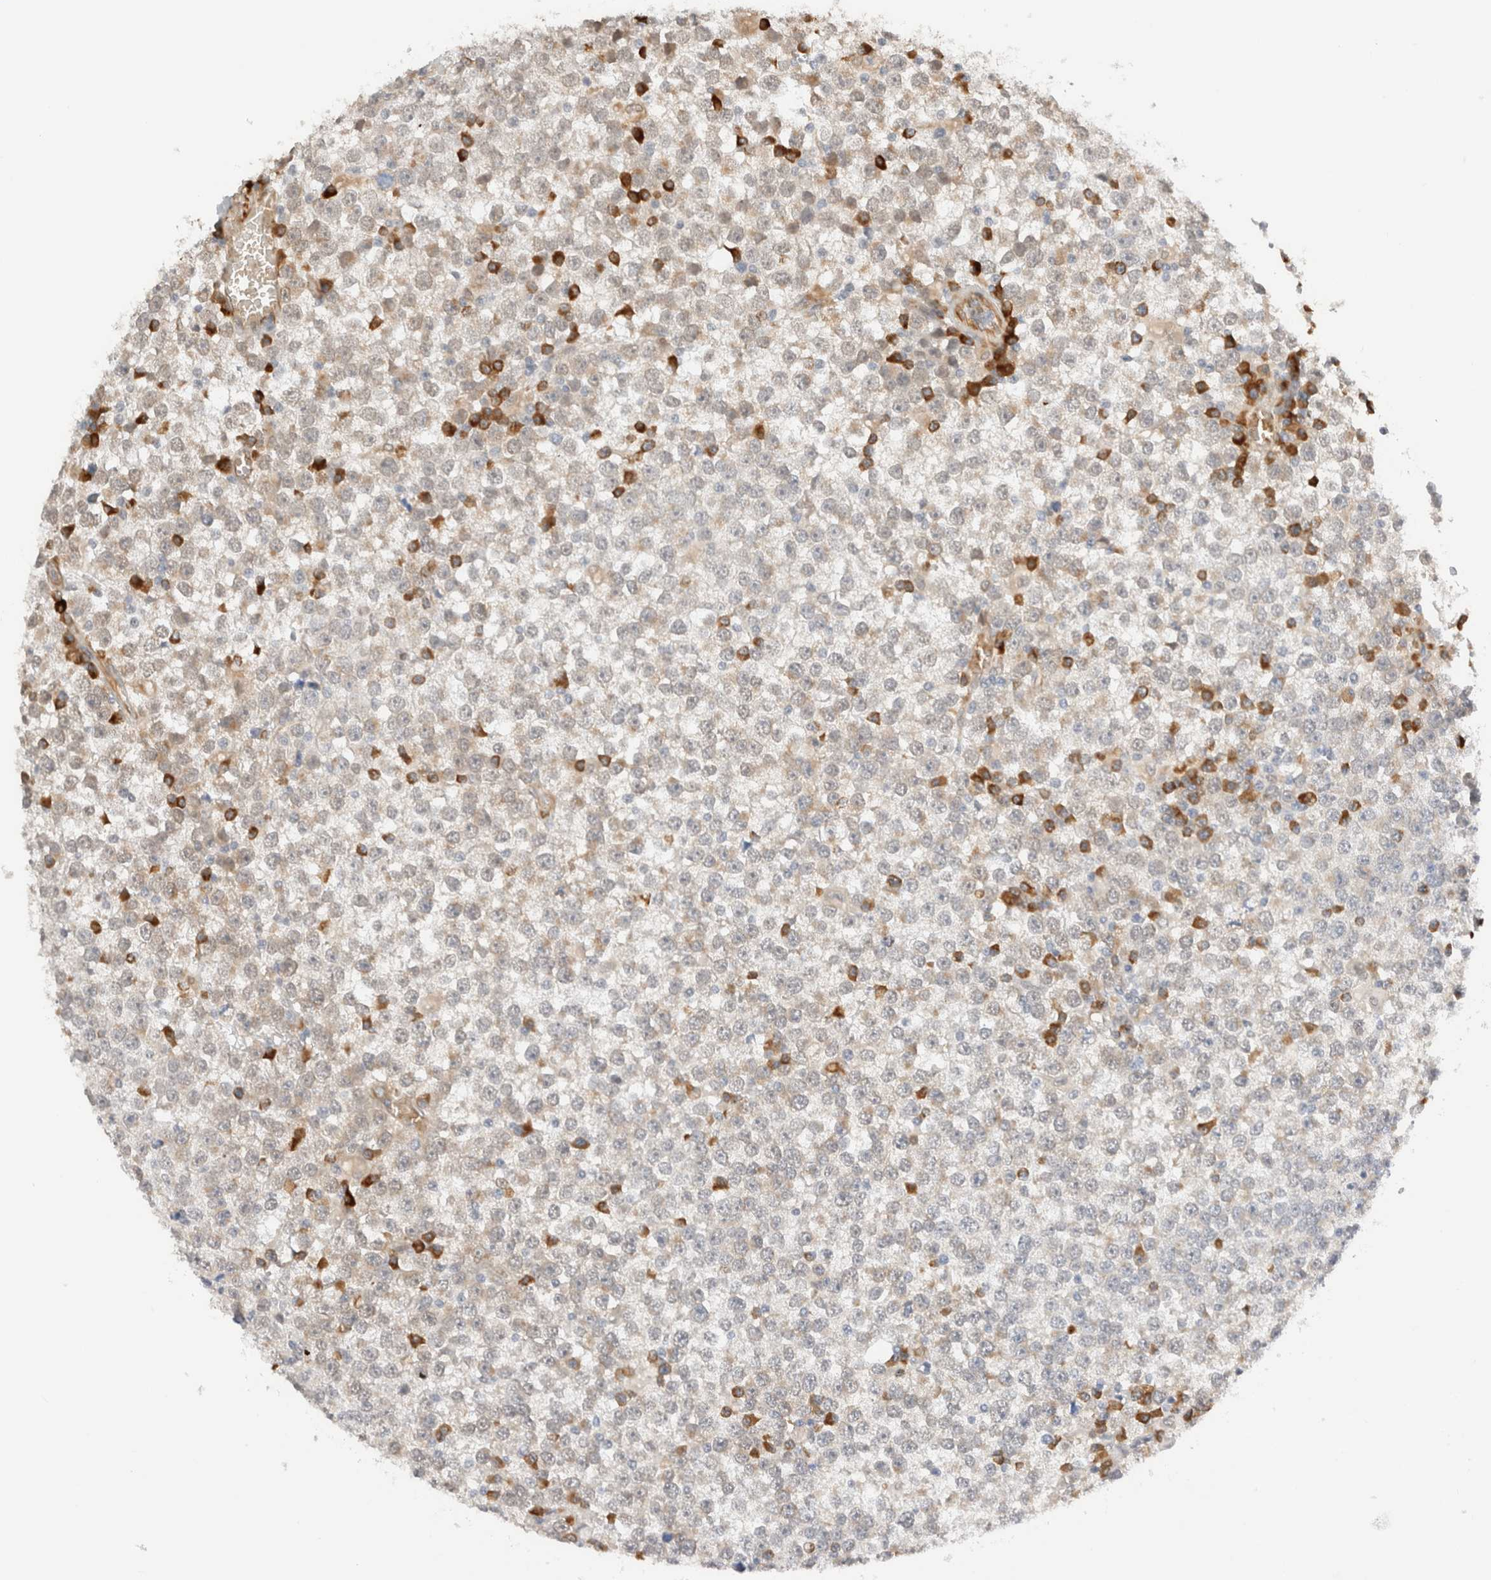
{"staining": {"intensity": "weak", "quantity": "<25%", "location": "cytoplasmic/membranous"}, "tissue": "testis cancer", "cell_type": "Tumor cells", "image_type": "cancer", "snomed": [{"axis": "morphology", "description": "Seminoma, NOS"}, {"axis": "topography", "description": "Testis"}], "caption": "There is no significant positivity in tumor cells of seminoma (testis).", "gene": "SYVN1", "patient": {"sex": "male", "age": 65}}